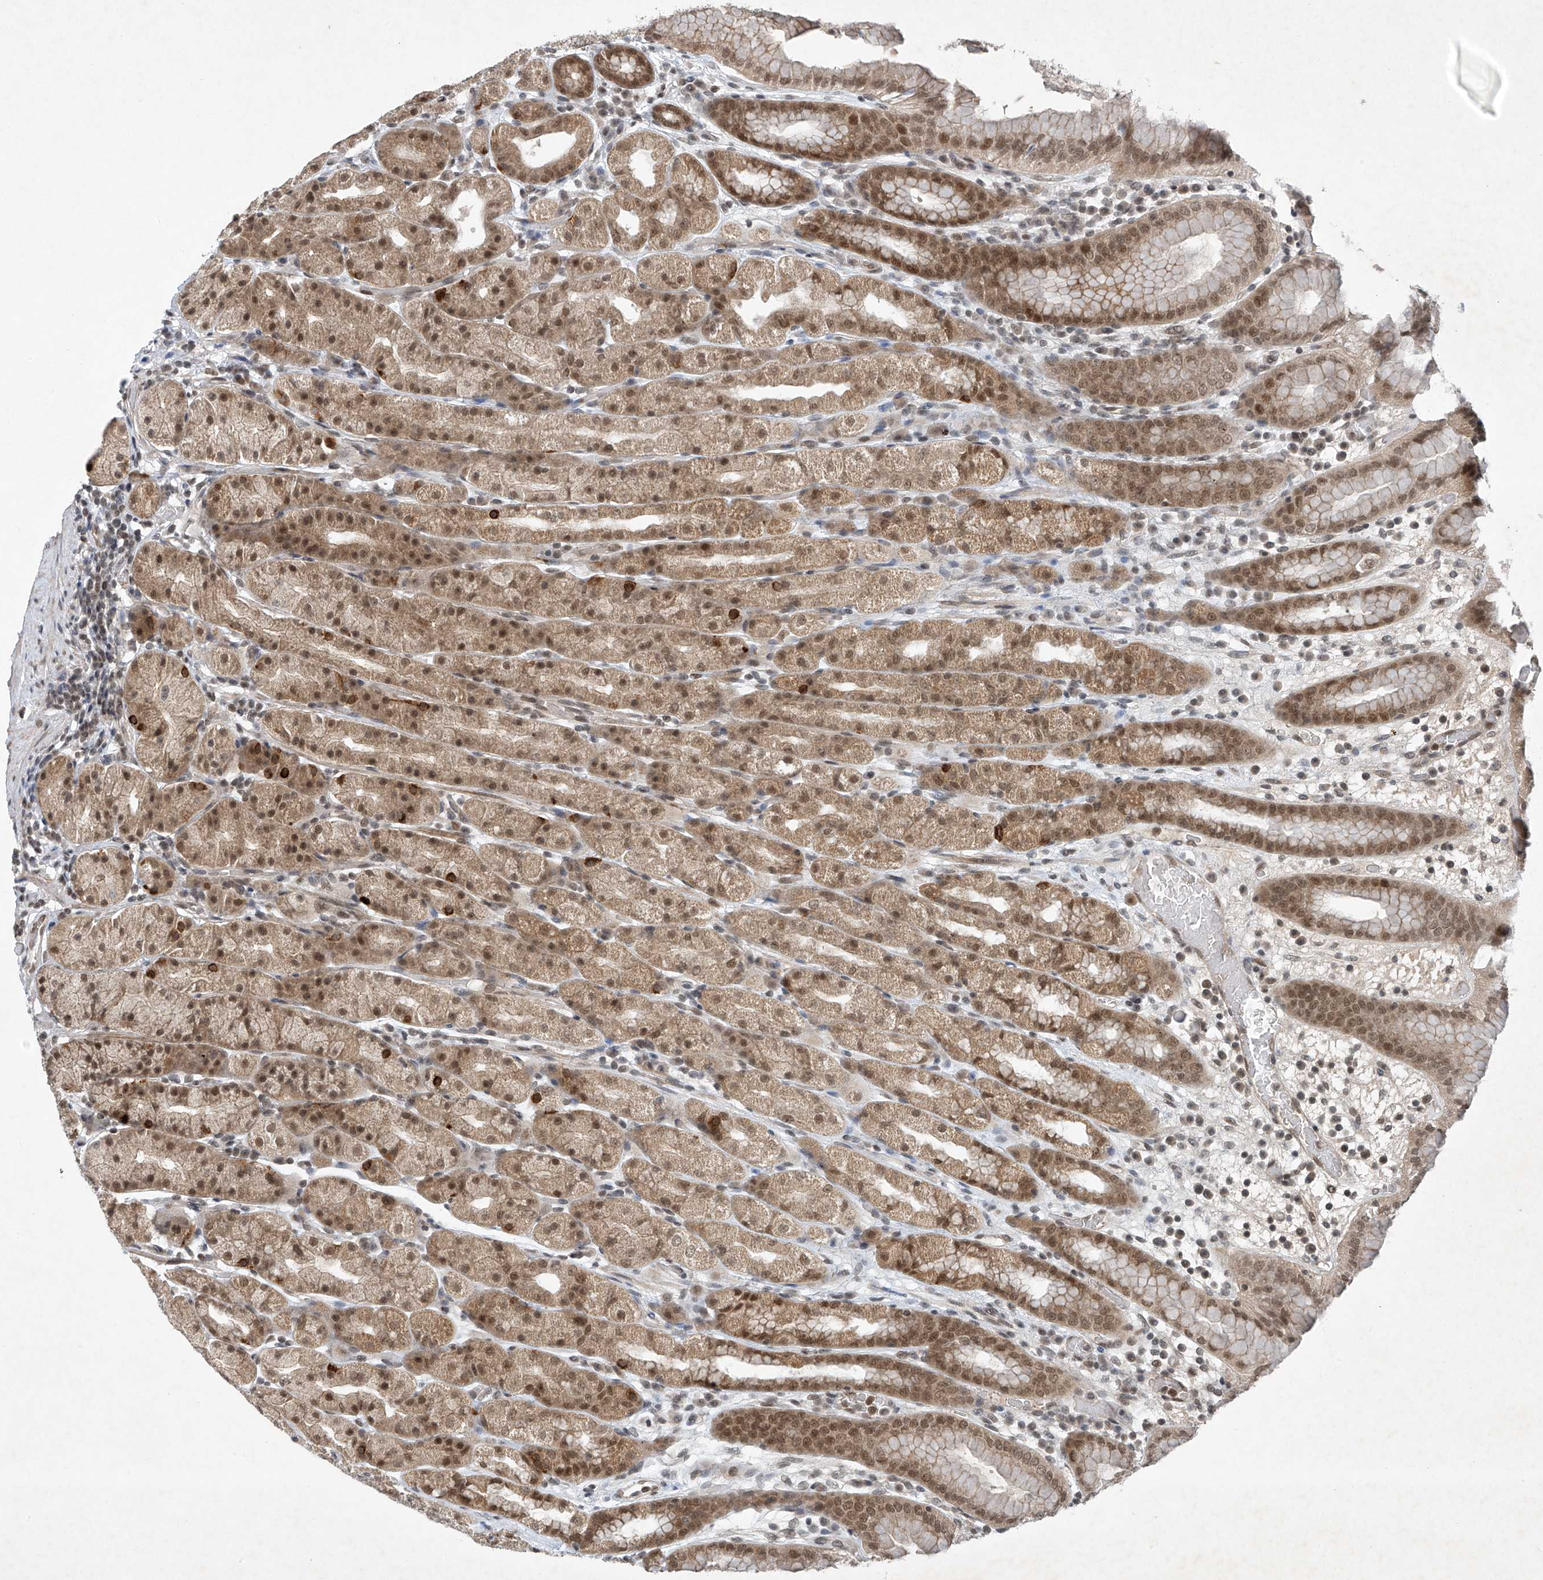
{"staining": {"intensity": "moderate", "quantity": ">75%", "location": "cytoplasmic/membranous,nuclear"}, "tissue": "stomach", "cell_type": "Glandular cells", "image_type": "normal", "snomed": [{"axis": "morphology", "description": "Normal tissue, NOS"}, {"axis": "topography", "description": "Stomach, upper"}], "caption": "Immunohistochemical staining of unremarkable human stomach displays medium levels of moderate cytoplasmic/membranous,nuclear positivity in about >75% of glandular cells.", "gene": "TAF8", "patient": {"sex": "male", "age": 68}}